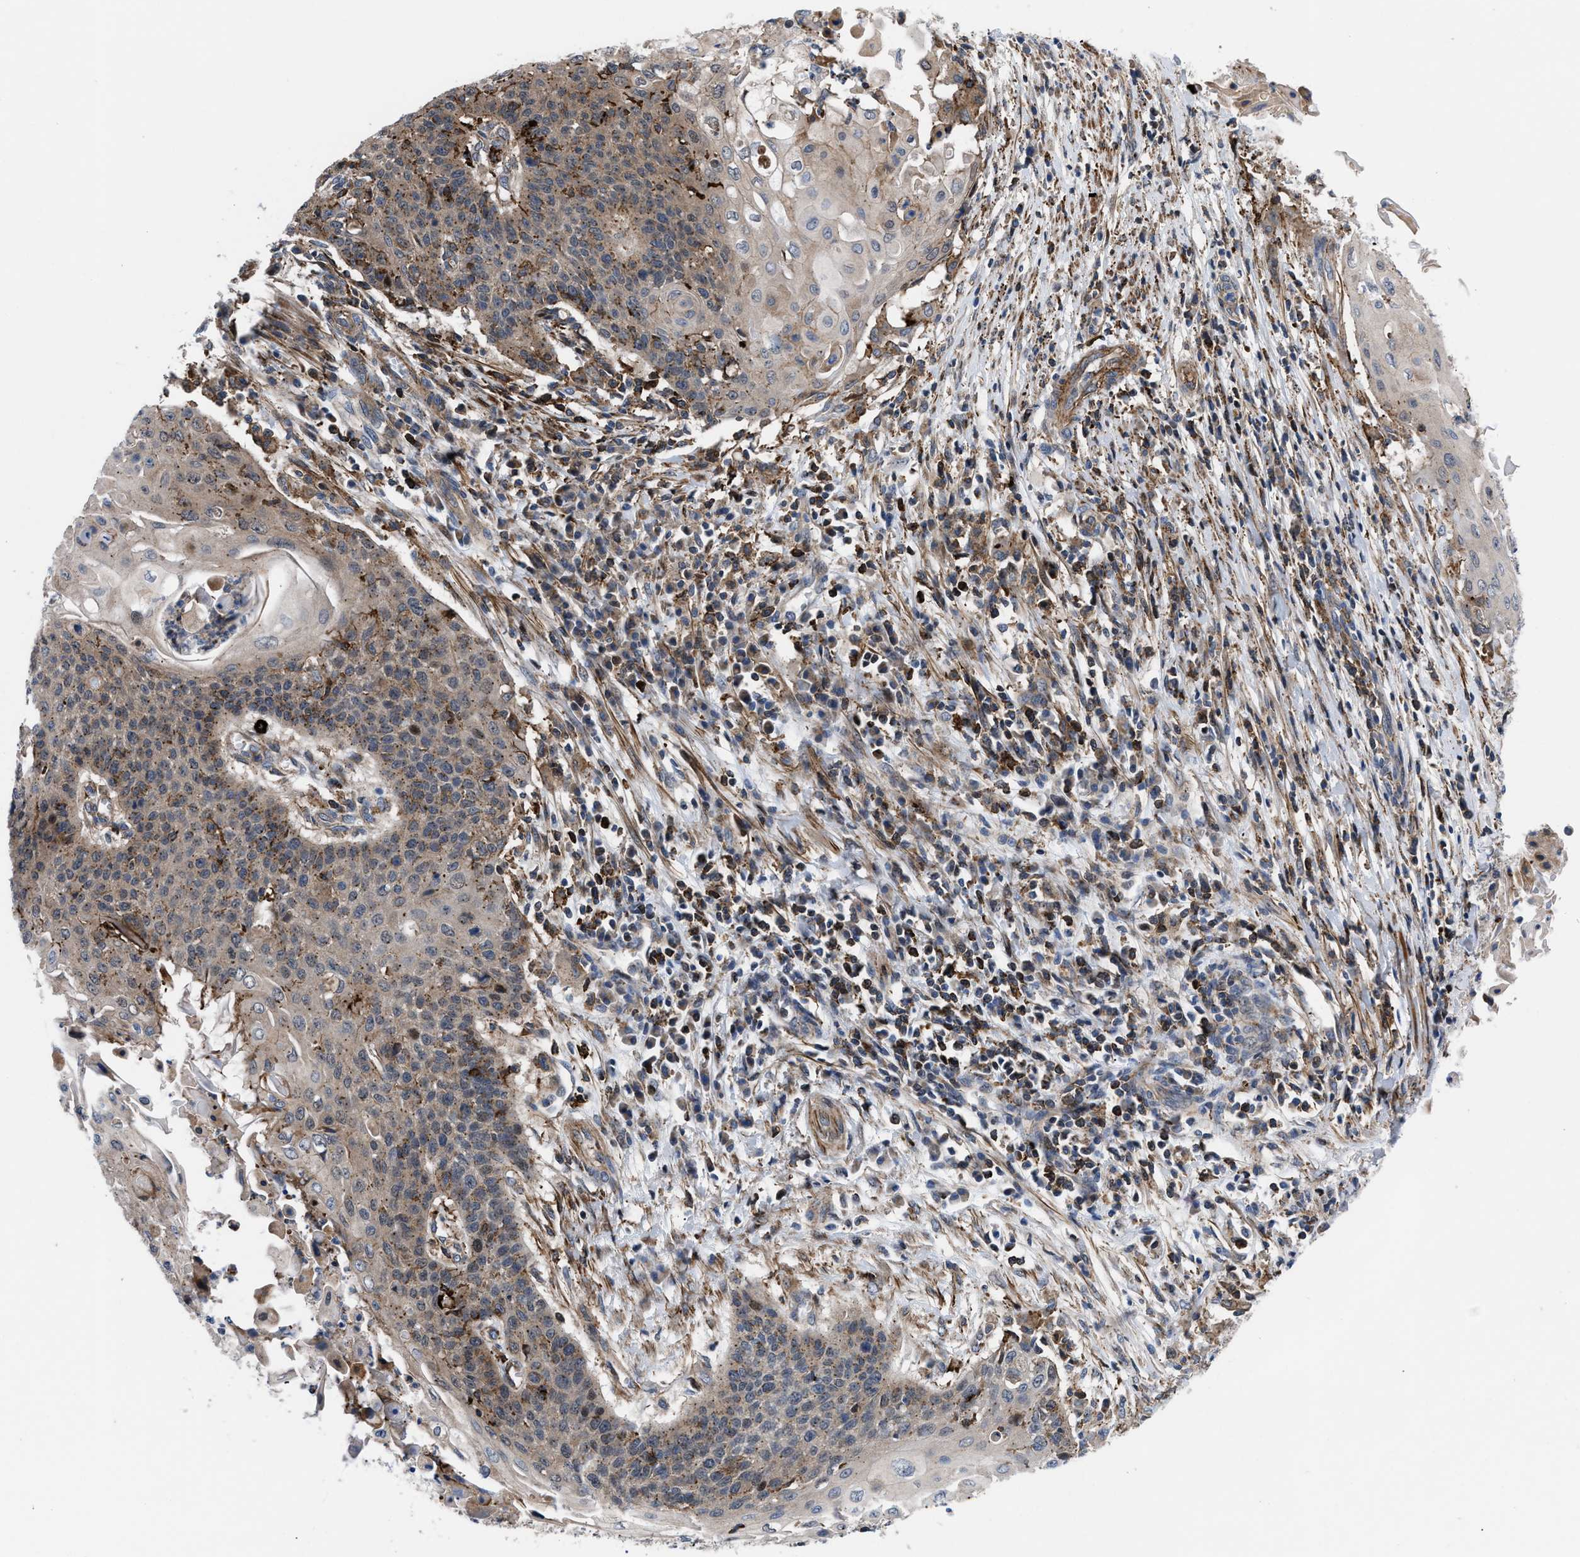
{"staining": {"intensity": "moderate", "quantity": "25%-75%", "location": "cytoplasmic/membranous"}, "tissue": "cervical cancer", "cell_type": "Tumor cells", "image_type": "cancer", "snomed": [{"axis": "morphology", "description": "Squamous cell carcinoma, NOS"}, {"axis": "topography", "description": "Cervix"}], "caption": "This histopathology image exhibits squamous cell carcinoma (cervical) stained with immunohistochemistry to label a protein in brown. The cytoplasmic/membranous of tumor cells show moderate positivity for the protein. Nuclei are counter-stained blue.", "gene": "SPAST", "patient": {"sex": "female", "age": 39}}